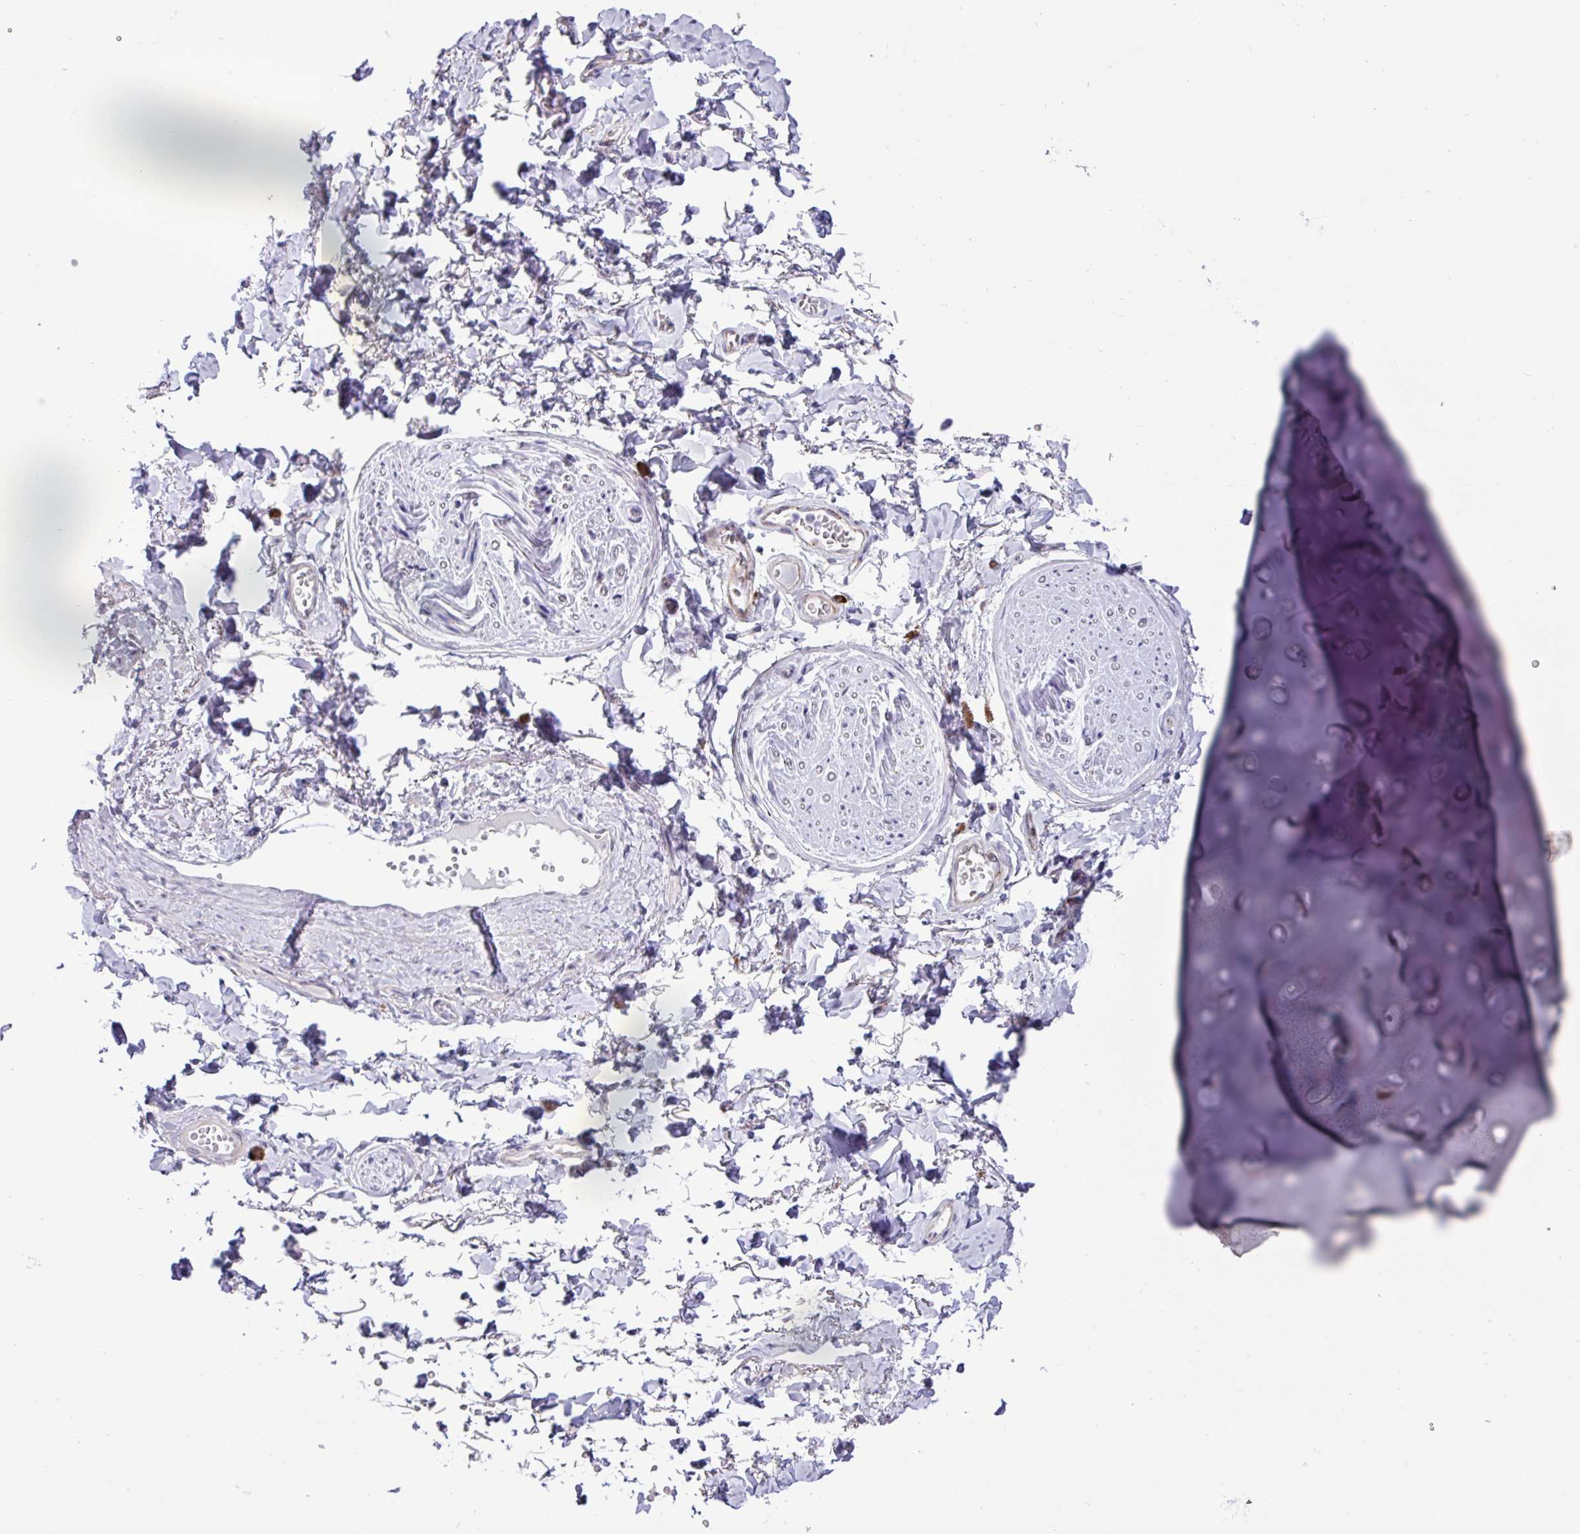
{"staining": {"intensity": "negative", "quantity": "none", "location": "none"}, "tissue": "adipose tissue", "cell_type": "Adipocytes", "image_type": "normal", "snomed": [{"axis": "morphology", "description": "Normal tissue, NOS"}, {"axis": "topography", "description": "Vulva"}, {"axis": "topography", "description": "Vagina"}, {"axis": "topography", "description": "Peripheral nerve tissue"}], "caption": "Immunohistochemistry histopathology image of normal adipose tissue stained for a protein (brown), which shows no positivity in adipocytes. (DAB immunohistochemistry, high magnification).", "gene": "AMIGO2", "patient": {"sex": "female", "age": 66}}